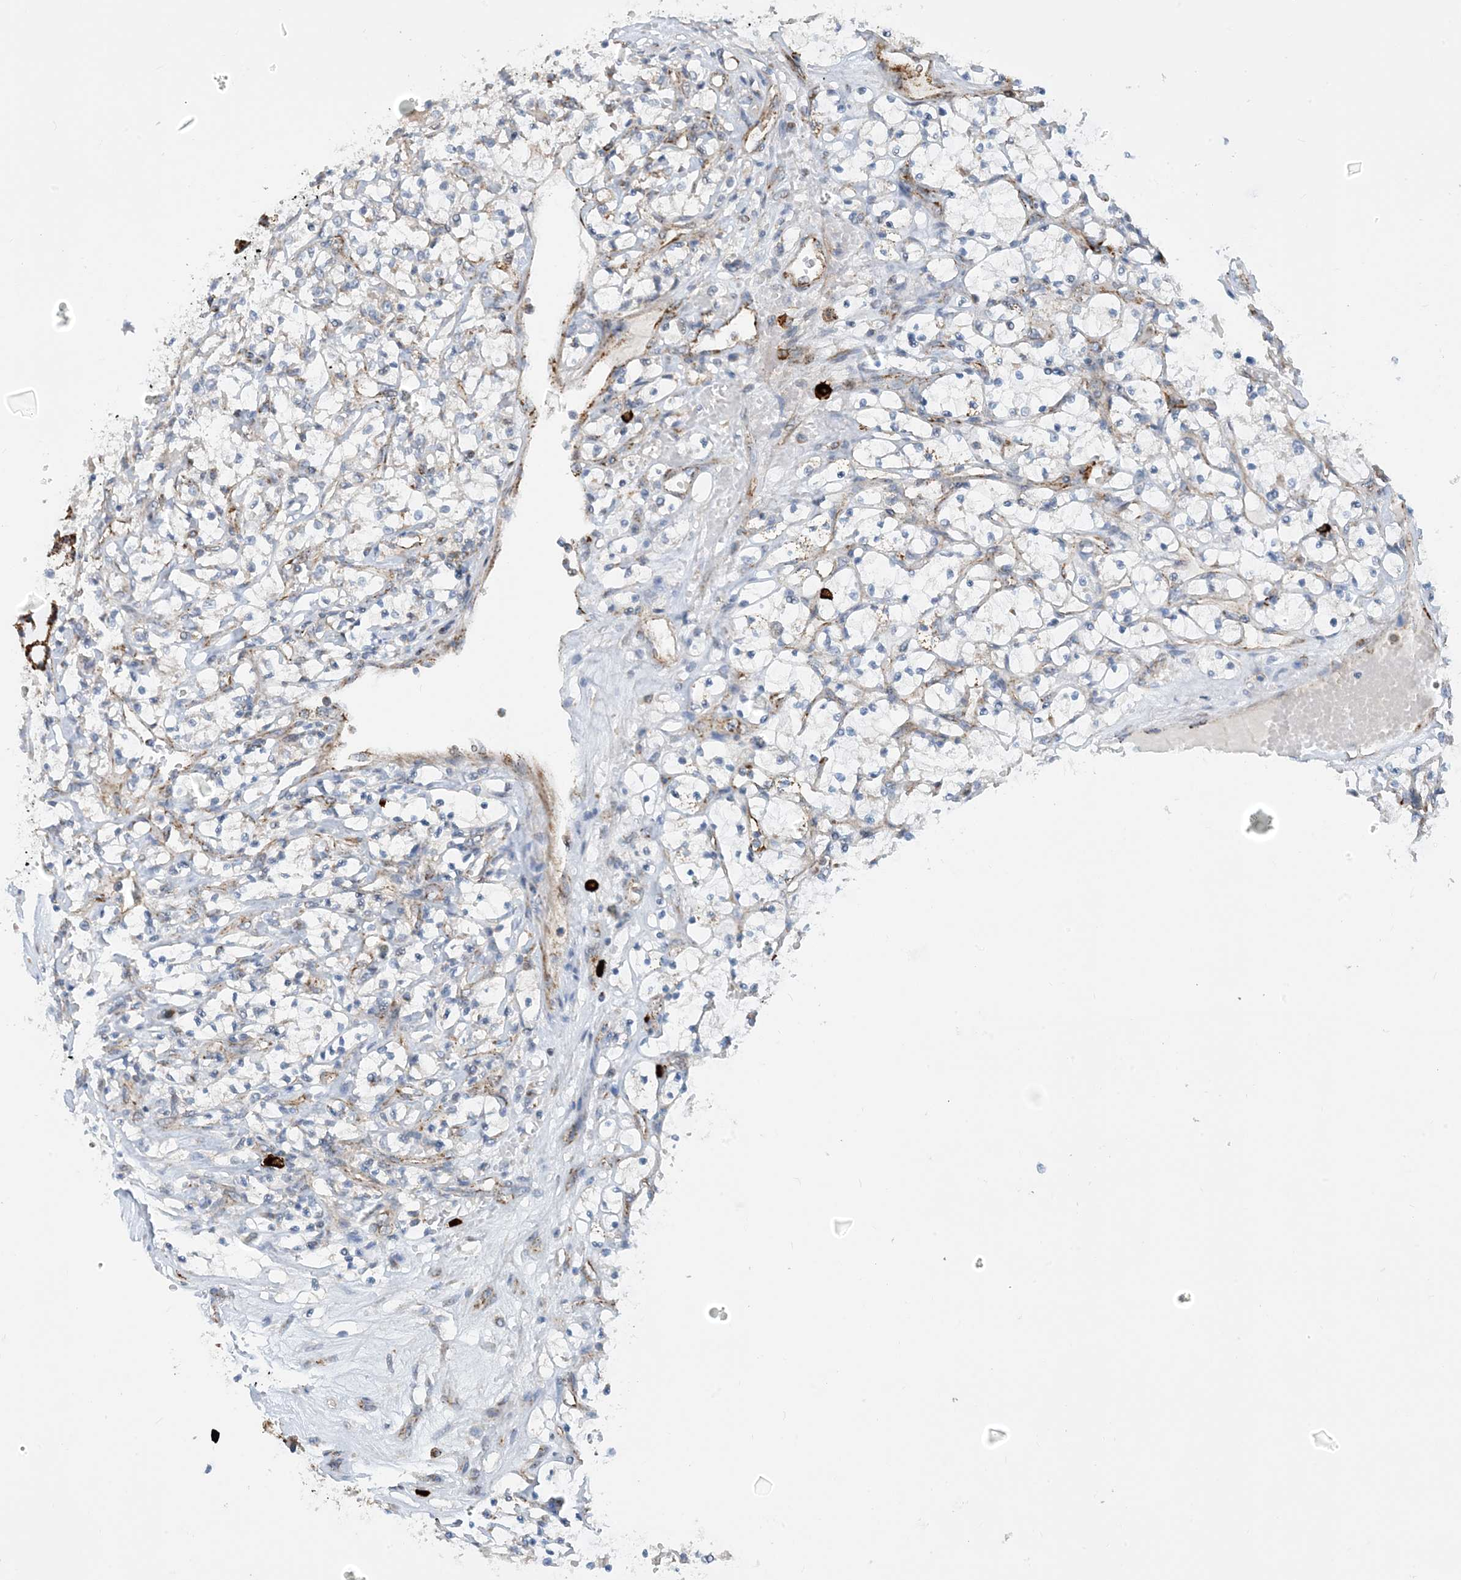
{"staining": {"intensity": "negative", "quantity": "none", "location": "none"}, "tissue": "renal cancer", "cell_type": "Tumor cells", "image_type": "cancer", "snomed": [{"axis": "morphology", "description": "Adenocarcinoma, NOS"}, {"axis": "topography", "description": "Kidney"}], "caption": "Immunohistochemistry image of human renal cancer stained for a protein (brown), which displays no positivity in tumor cells.", "gene": "PCDHGA1", "patient": {"sex": "female", "age": 69}}